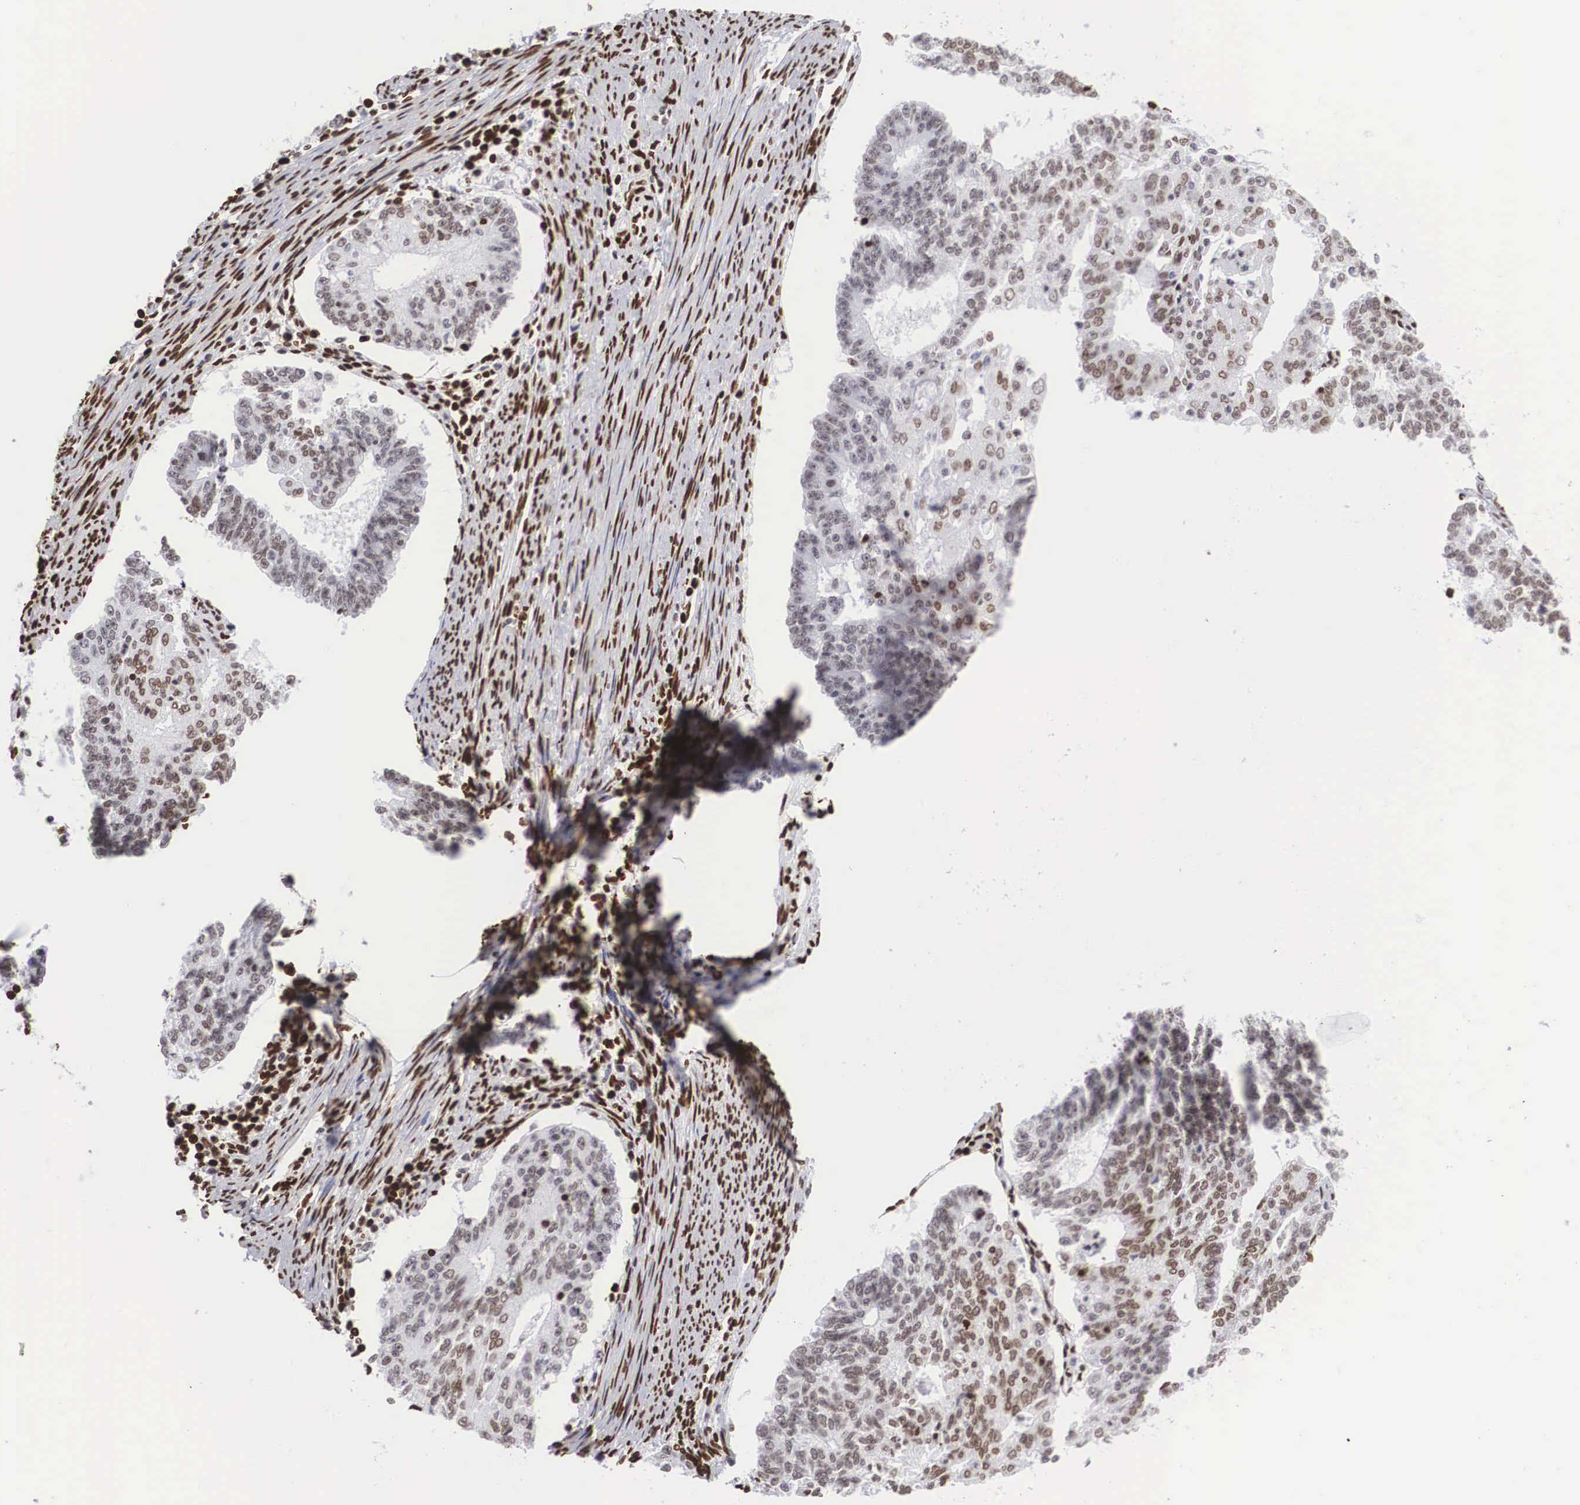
{"staining": {"intensity": "moderate", "quantity": ">75%", "location": "nuclear"}, "tissue": "endometrial cancer", "cell_type": "Tumor cells", "image_type": "cancer", "snomed": [{"axis": "morphology", "description": "Adenocarcinoma, NOS"}, {"axis": "topography", "description": "Endometrium"}], "caption": "Endometrial adenocarcinoma was stained to show a protein in brown. There is medium levels of moderate nuclear expression in approximately >75% of tumor cells.", "gene": "MECP2", "patient": {"sex": "female", "age": 56}}